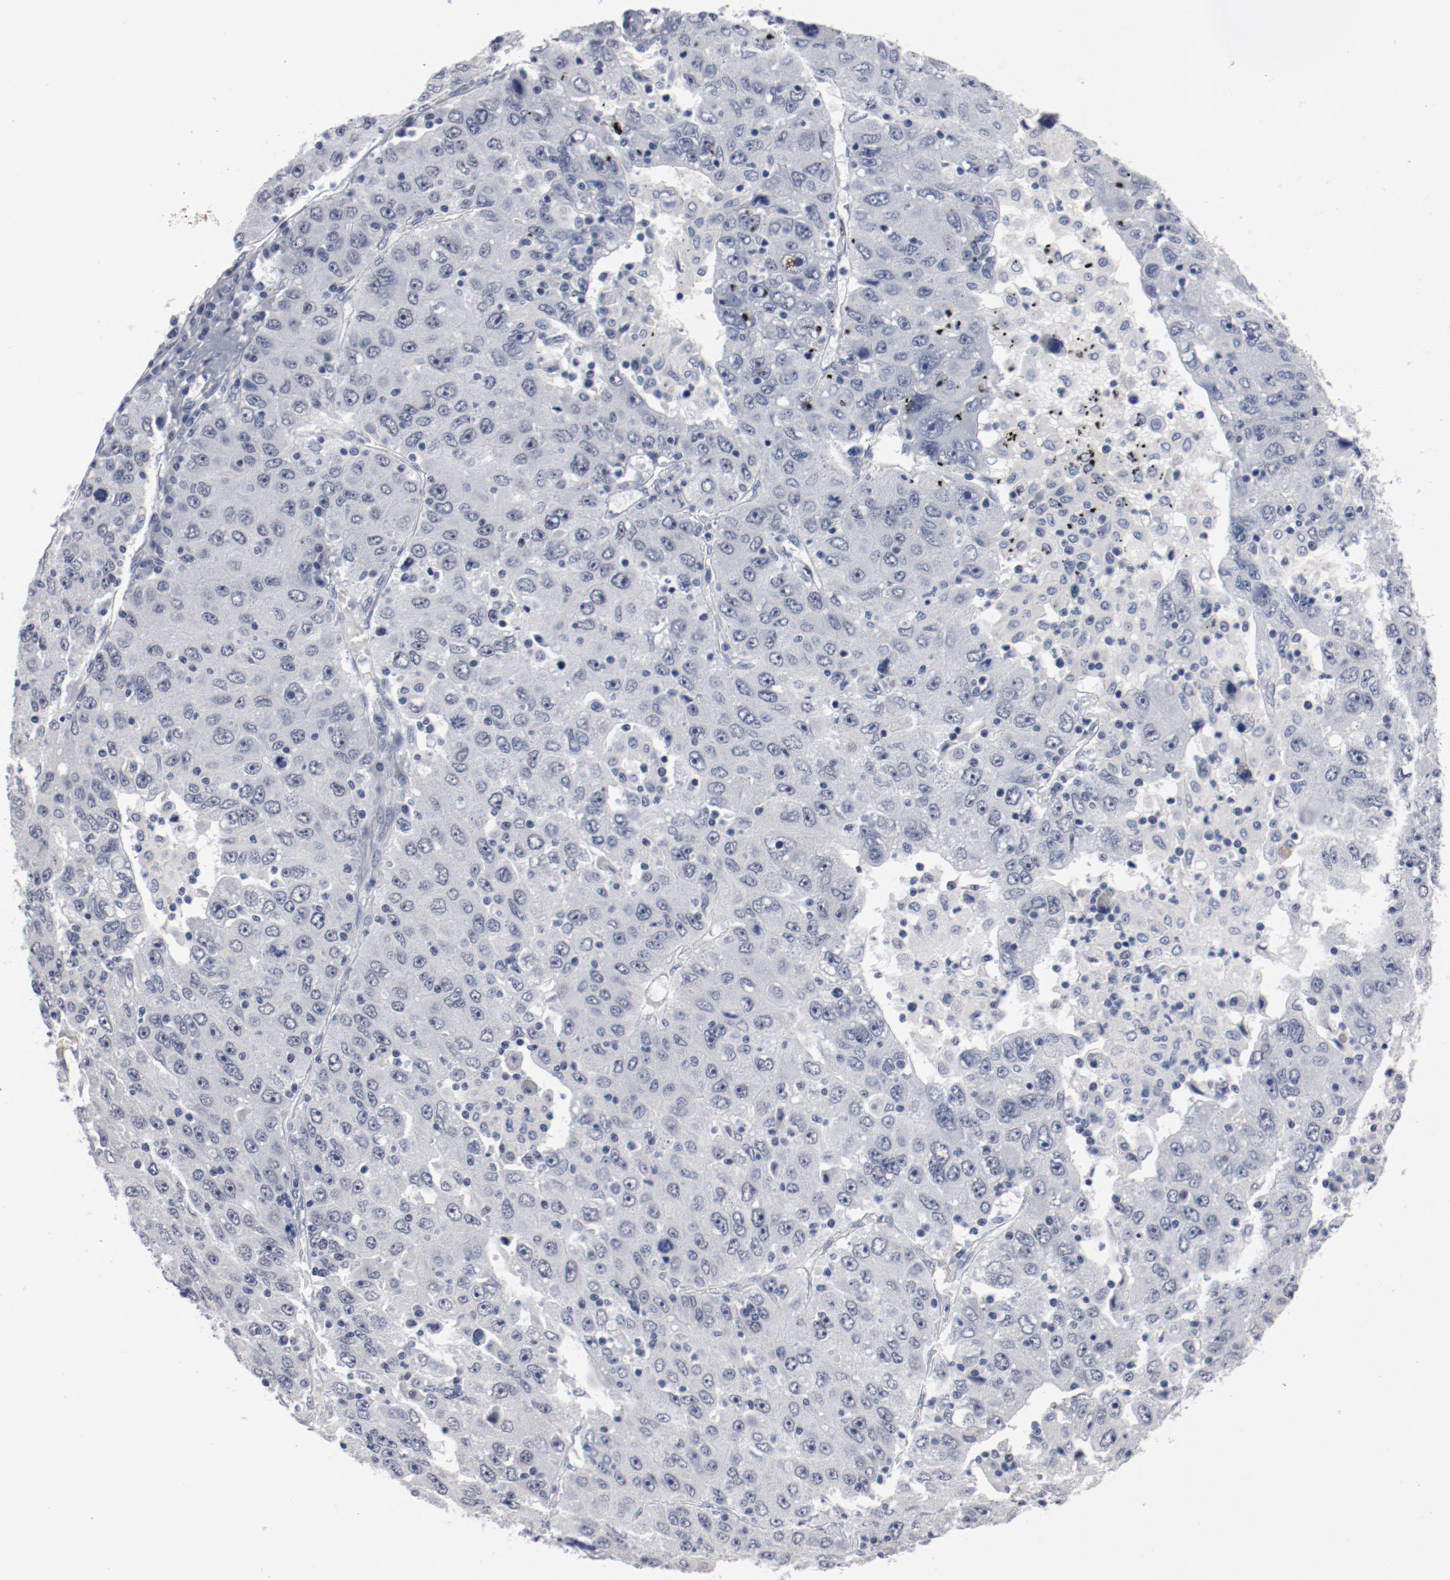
{"staining": {"intensity": "negative", "quantity": "none", "location": "none"}, "tissue": "liver cancer", "cell_type": "Tumor cells", "image_type": "cancer", "snomed": [{"axis": "morphology", "description": "Carcinoma, Hepatocellular, NOS"}, {"axis": "topography", "description": "Liver"}], "caption": "This is a histopathology image of immunohistochemistry (IHC) staining of liver cancer (hepatocellular carcinoma), which shows no positivity in tumor cells.", "gene": "ANKLE2", "patient": {"sex": "male", "age": 49}}